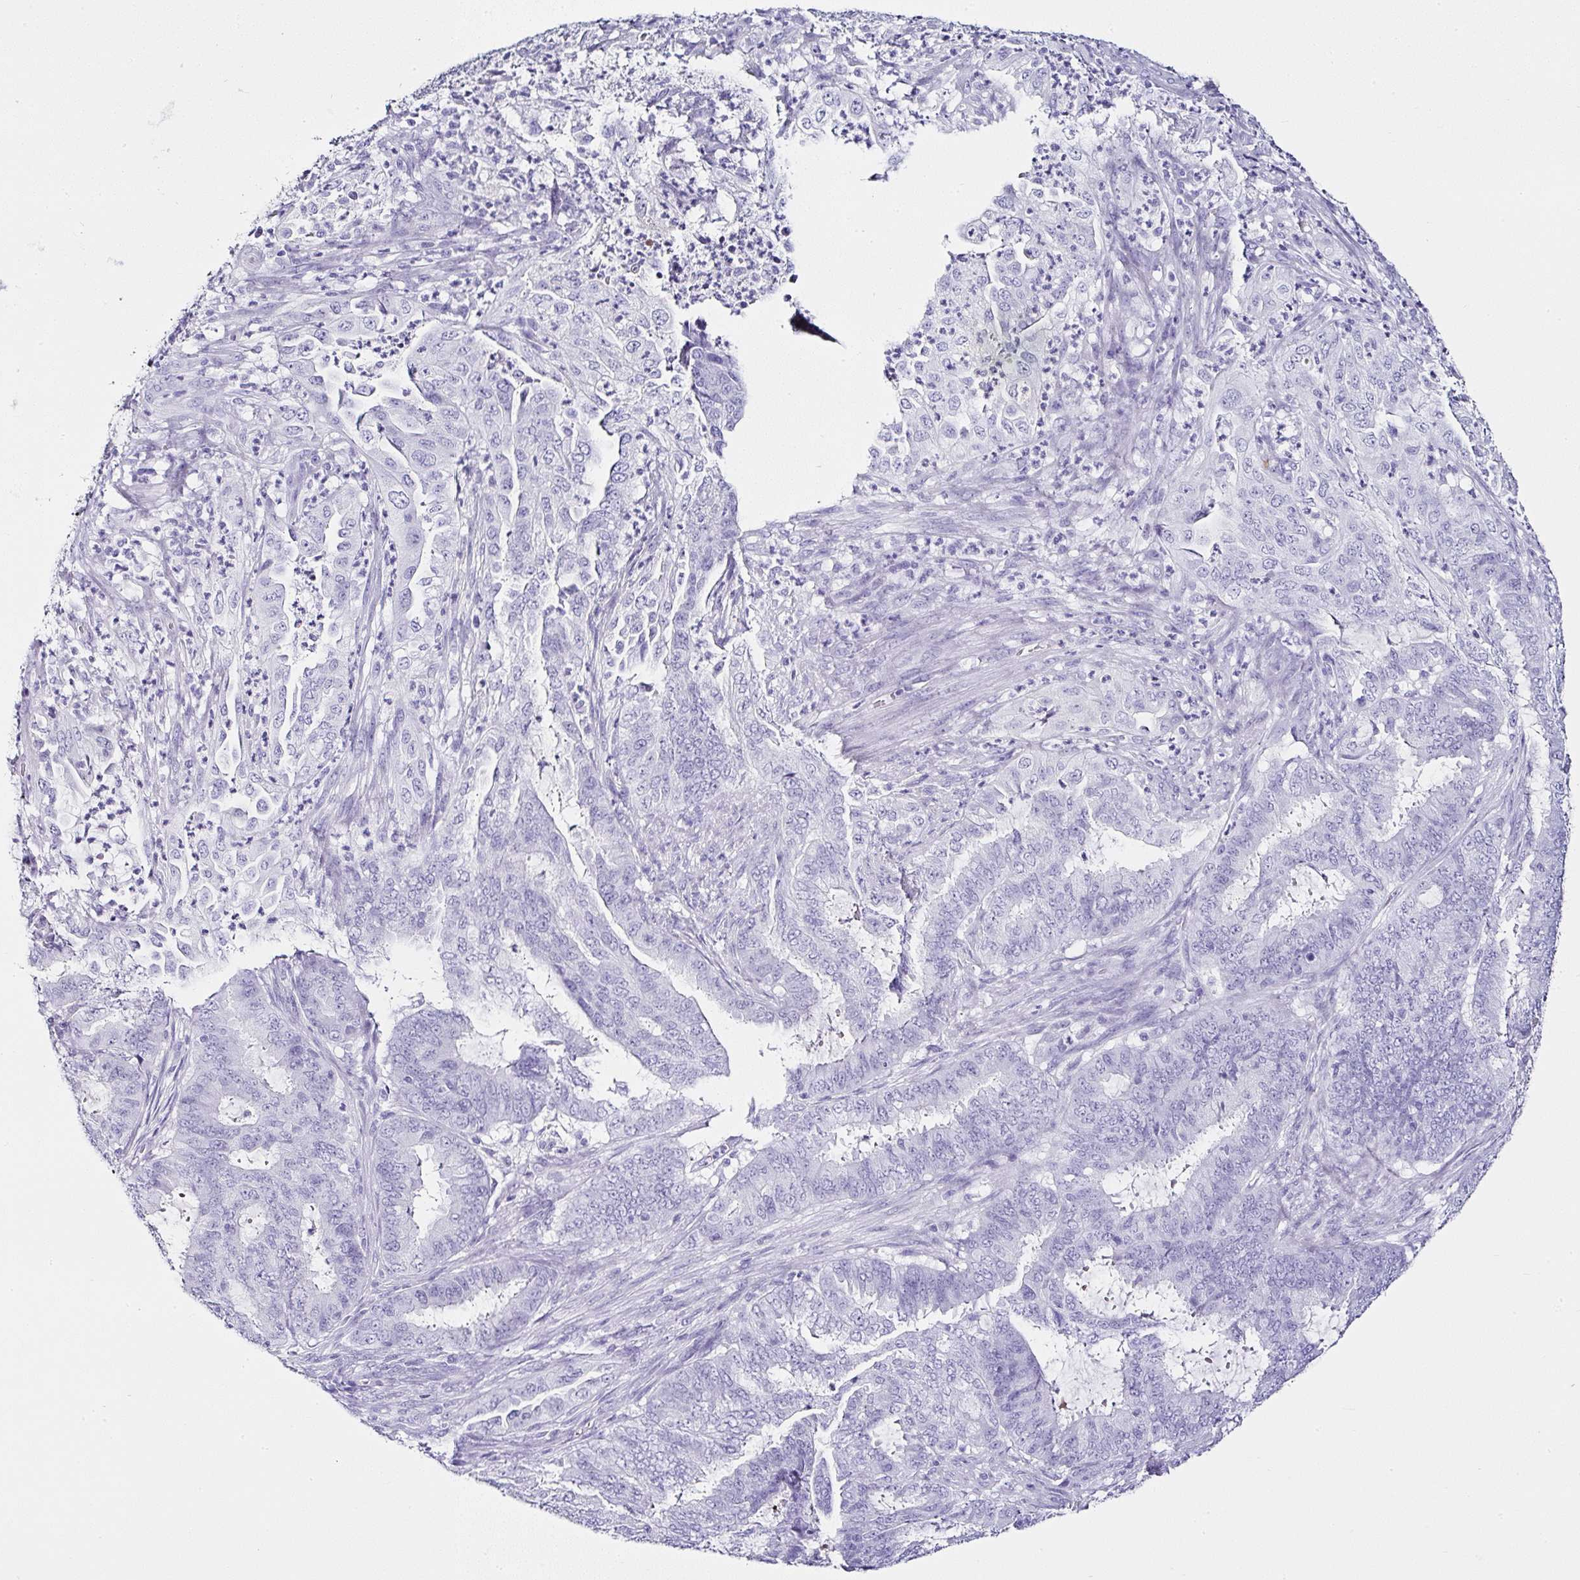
{"staining": {"intensity": "negative", "quantity": "none", "location": "none"}, "tissue": "endometrial cancer", "cell_type": "Tumor cells", "image_type": "cancer", "snomed": [{"axis": "morphology", "description": "Adenocarcinoma, NOS"}, {"axis": "topography", "description": "Endometrium"}], "caption": "A histopathology image of human endometrial cancer is negative for staining in tumor cells.", "gene": "SERPINB3", "patient": {"sex": "female", "age": 51}}